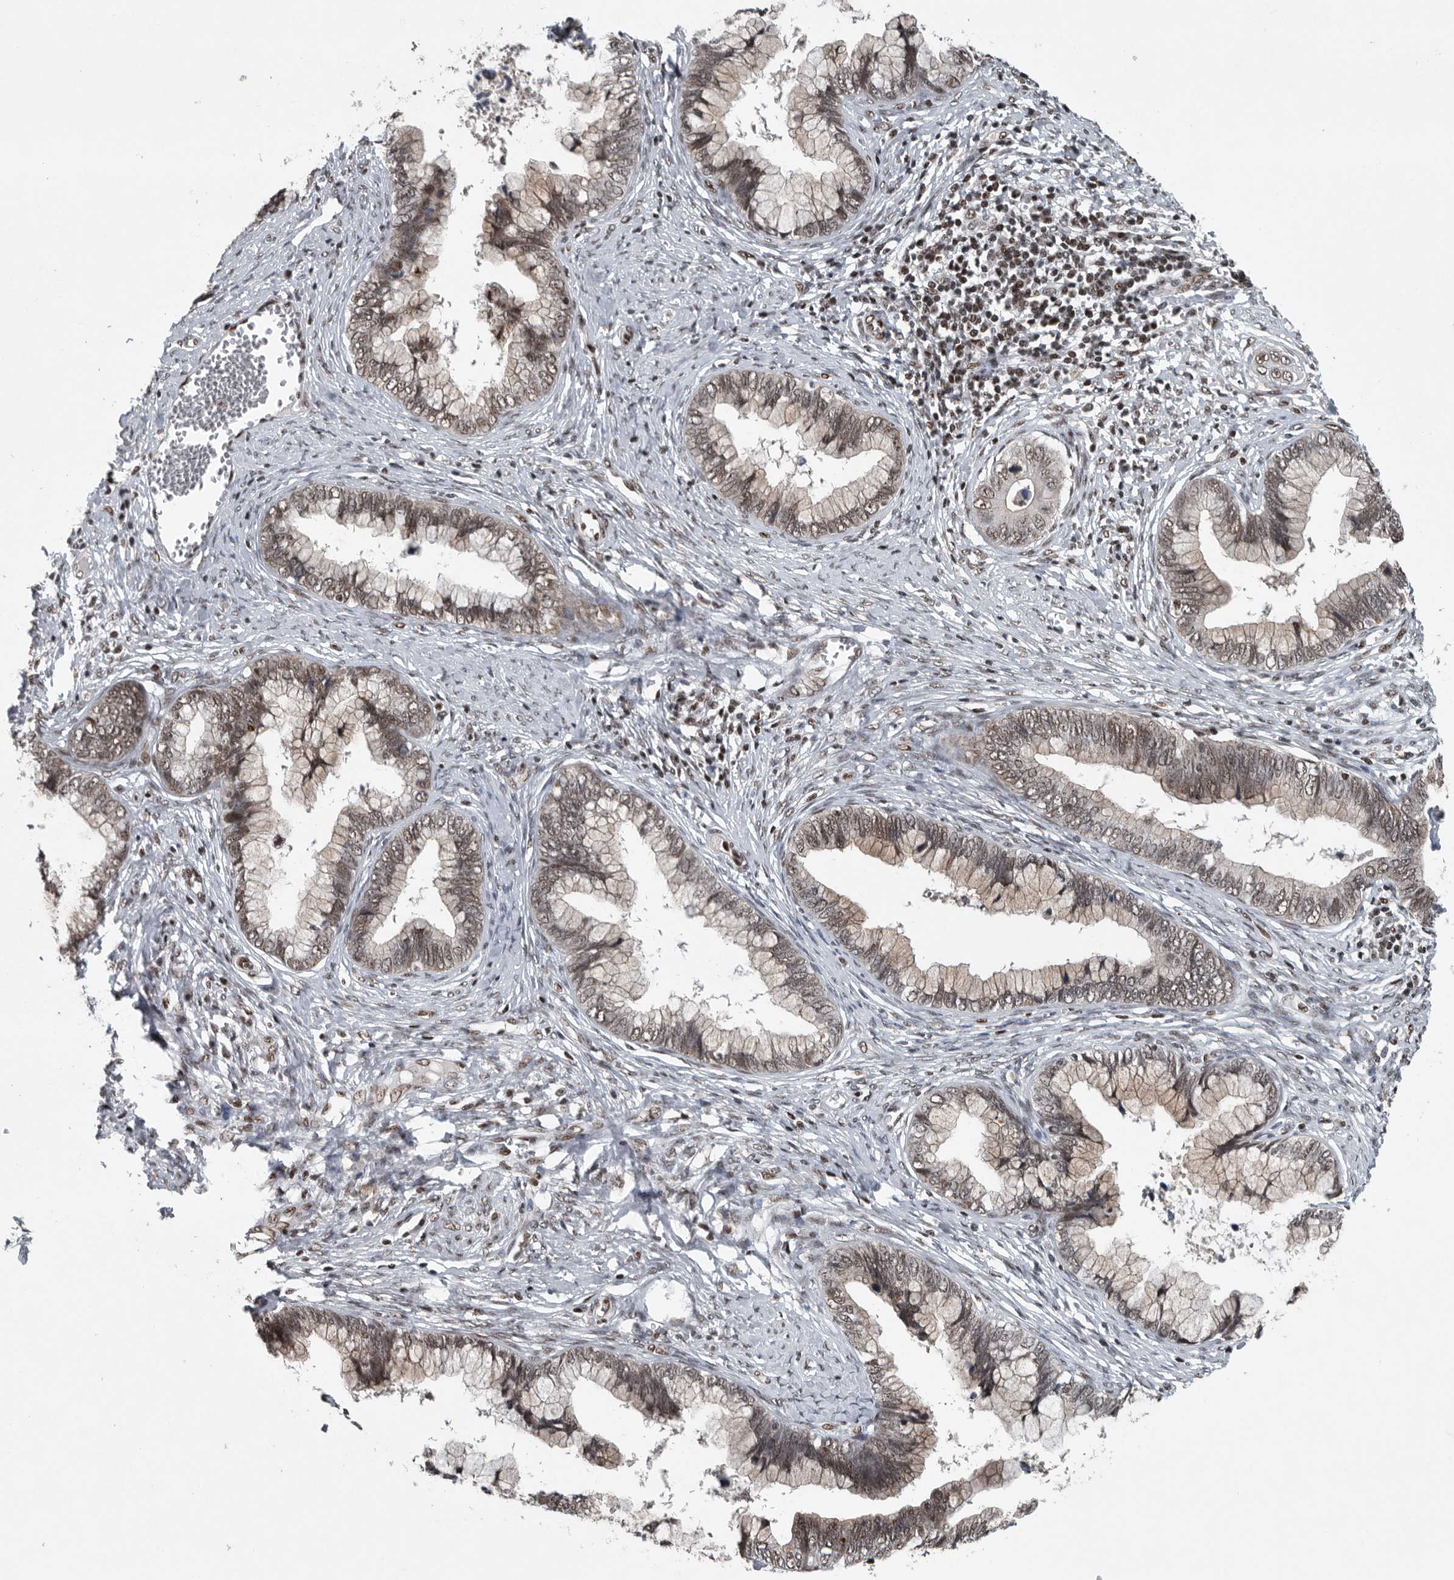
{"staining": {"intensity": "weak", "quantity": ">75%", "location": "nuclear"}, "tissue": "cervical cancer", "cell_type": "Tumor cells", "image_type": "cancer", "snomed": [{"axis": "morphology", "description": "Adenocarcinoma, NOS"}, {"axis": "topography", "description": "Cervix"}], "caption": "Tumor cells reveal low levels of weak nuclear positivity in approximately >75% of cells in human adenocarcinoma (cervical).", "gene": "SENP7", "patient": {"sex": "female", "age": 44}}